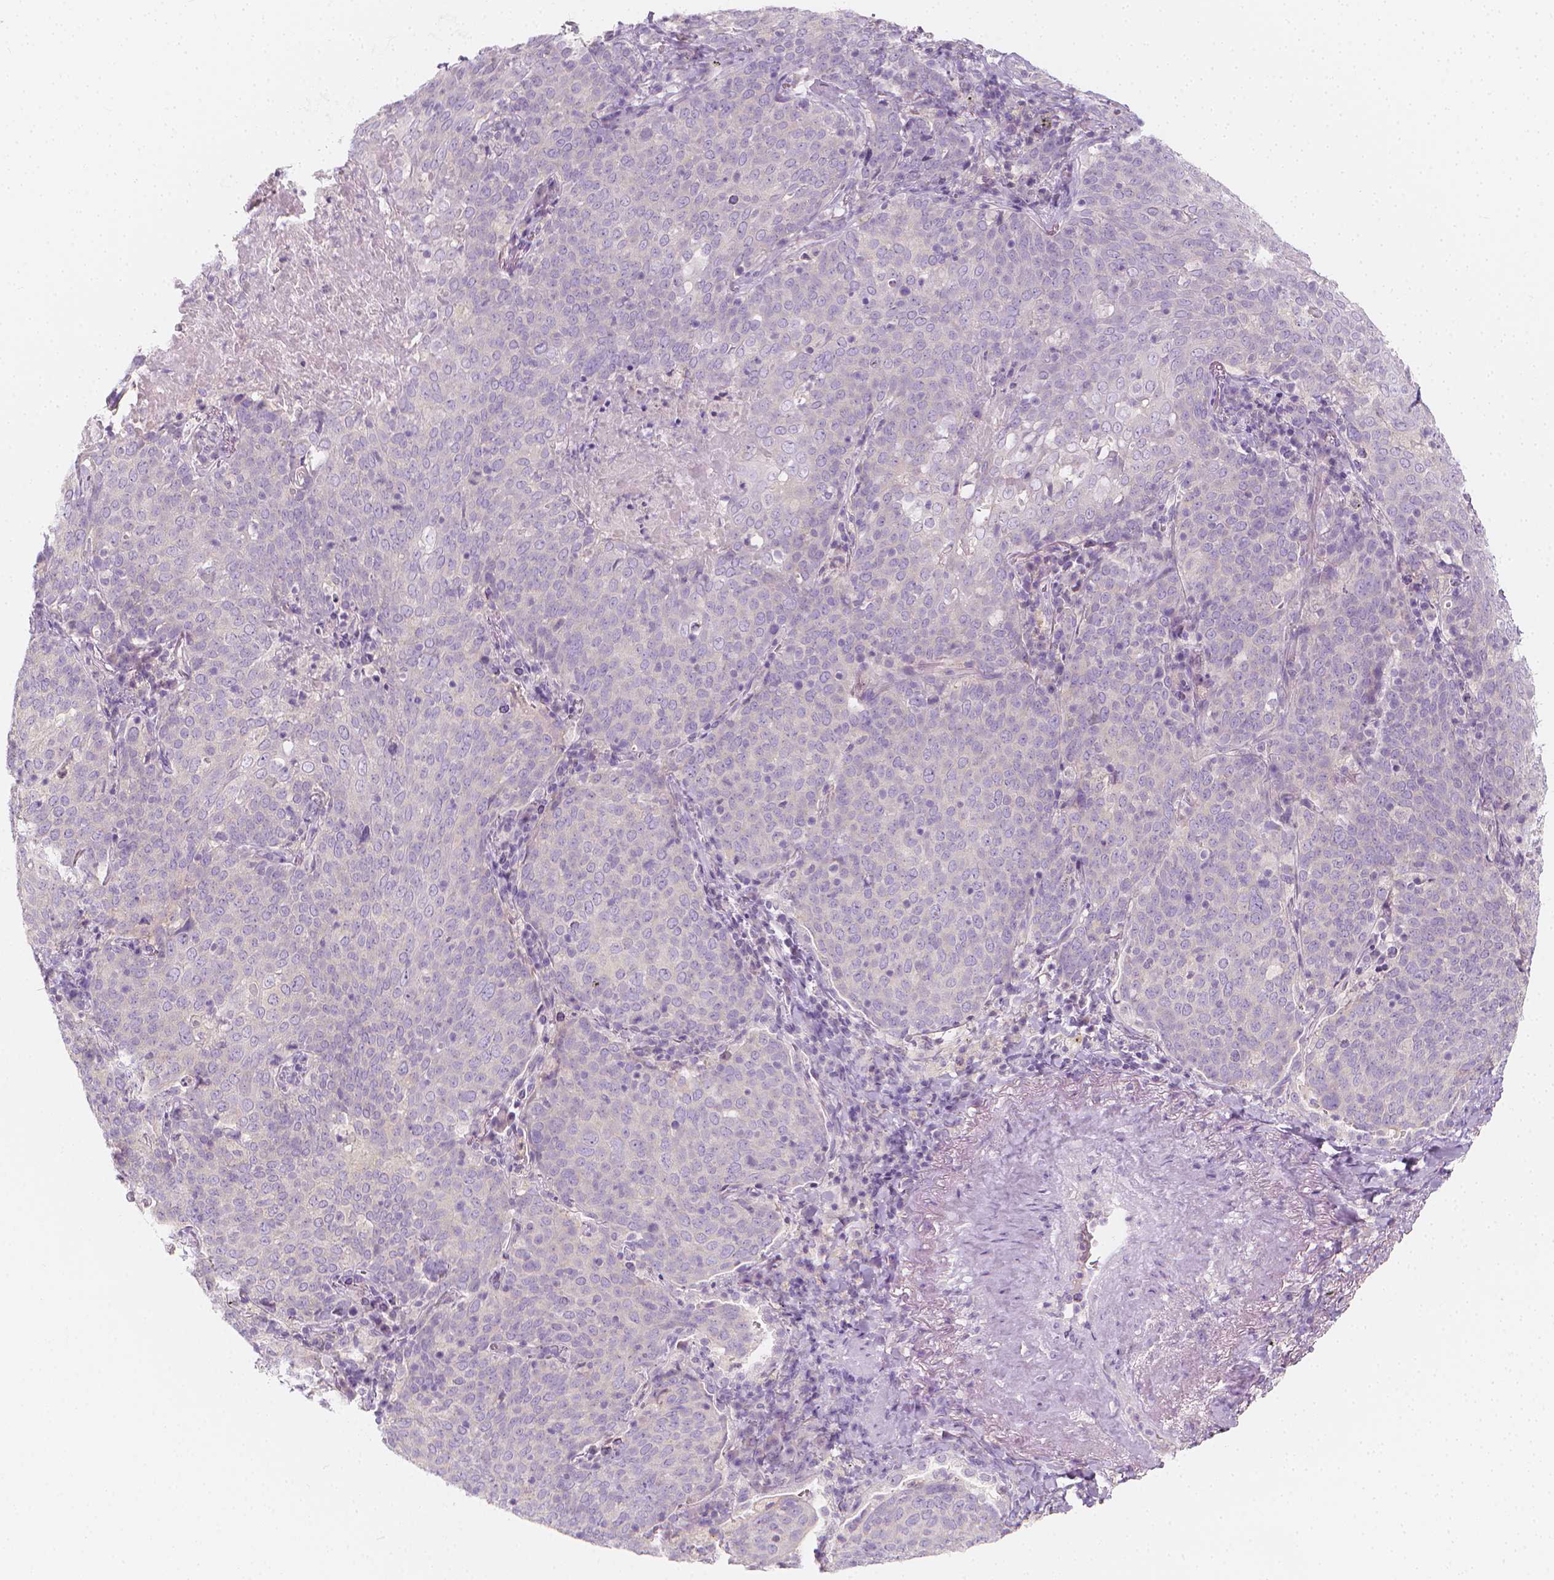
{"staining": {"intensity": "negative", "quantity": "none", "location": "none"}, "tissue": "lung cancer", "cell_type": "Tumor cells", "image_type": "cancer", "snomed": [{"axis": "morphology", "description": "Squamous cell carcinoma, NOS"}, {"axis": "topography", "description": "Lung"}], "caption": "Immunohistochemistry image of human squamous cell carcinoma (lung) stained for a protein (brown), which demonstrates no staining in tumor cells. (Brightfield microscopy of DAB (3,3'-diaminobenzidine) immunohistochemistry at high magnification).", "gene": "RBFOX1", "patient": {"sex": "male", "age": 82}}